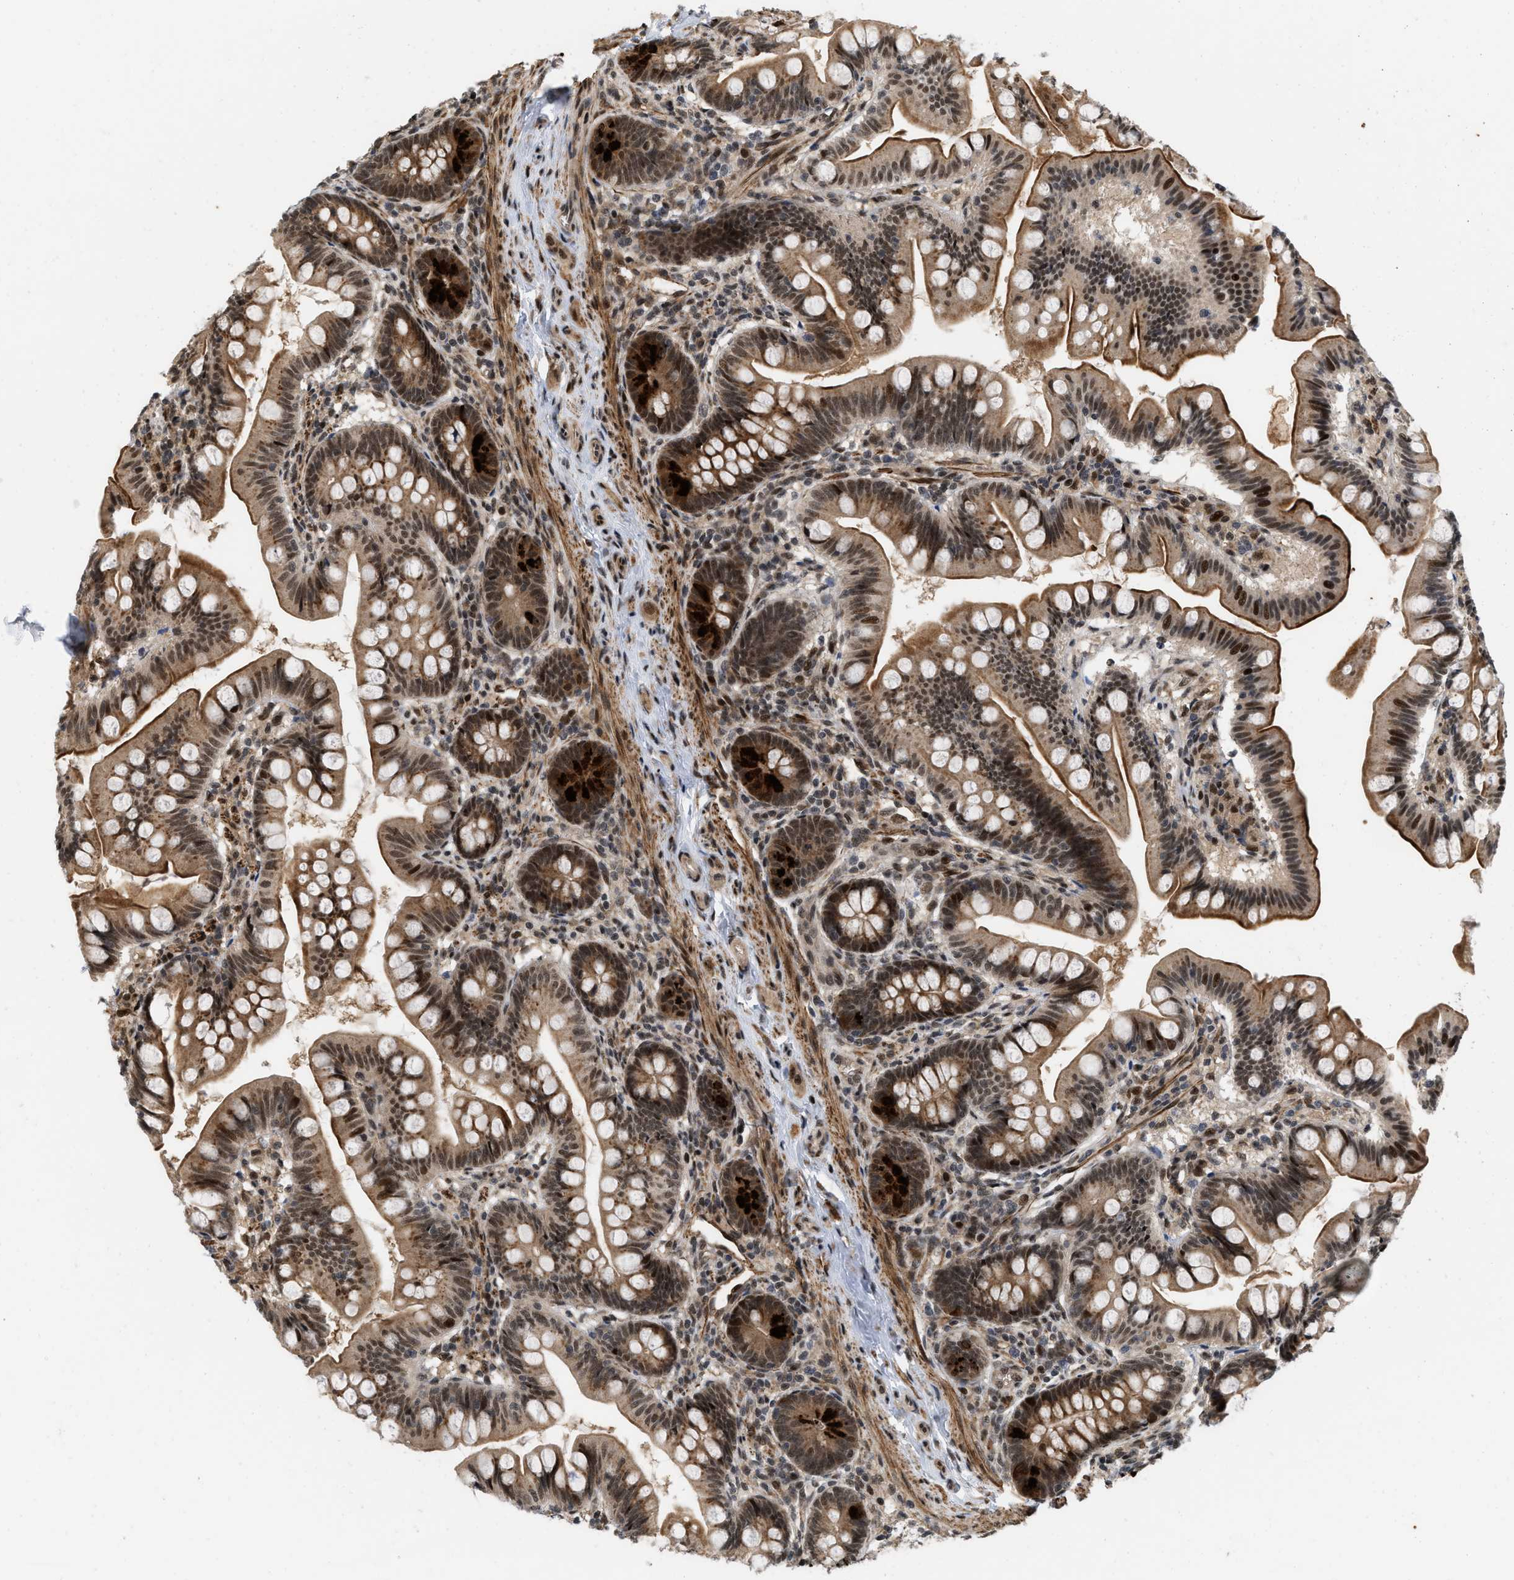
{"staining": {"intensity": "strong", "quantity": ">75%", "location": "cytoplasmic/membranous,nuclear"}, "tissue": "small intestine", "cell_type": "Glandular cells", "image_type": "normal", "snomed": [{"axis": "morphology", "description": "Normal tissue, NOS"}, {"axis": "topography", "description": "Small intestine"}], "caption": "Strong cytoplasmic/membranous,nuclear positivity for a protein is identified in about >75% of glandular cells of normal small intestine using immunohistochemistry (IHC).", "gene": "ANKRD11", "patient": {"sex": "male", "age": 7}}